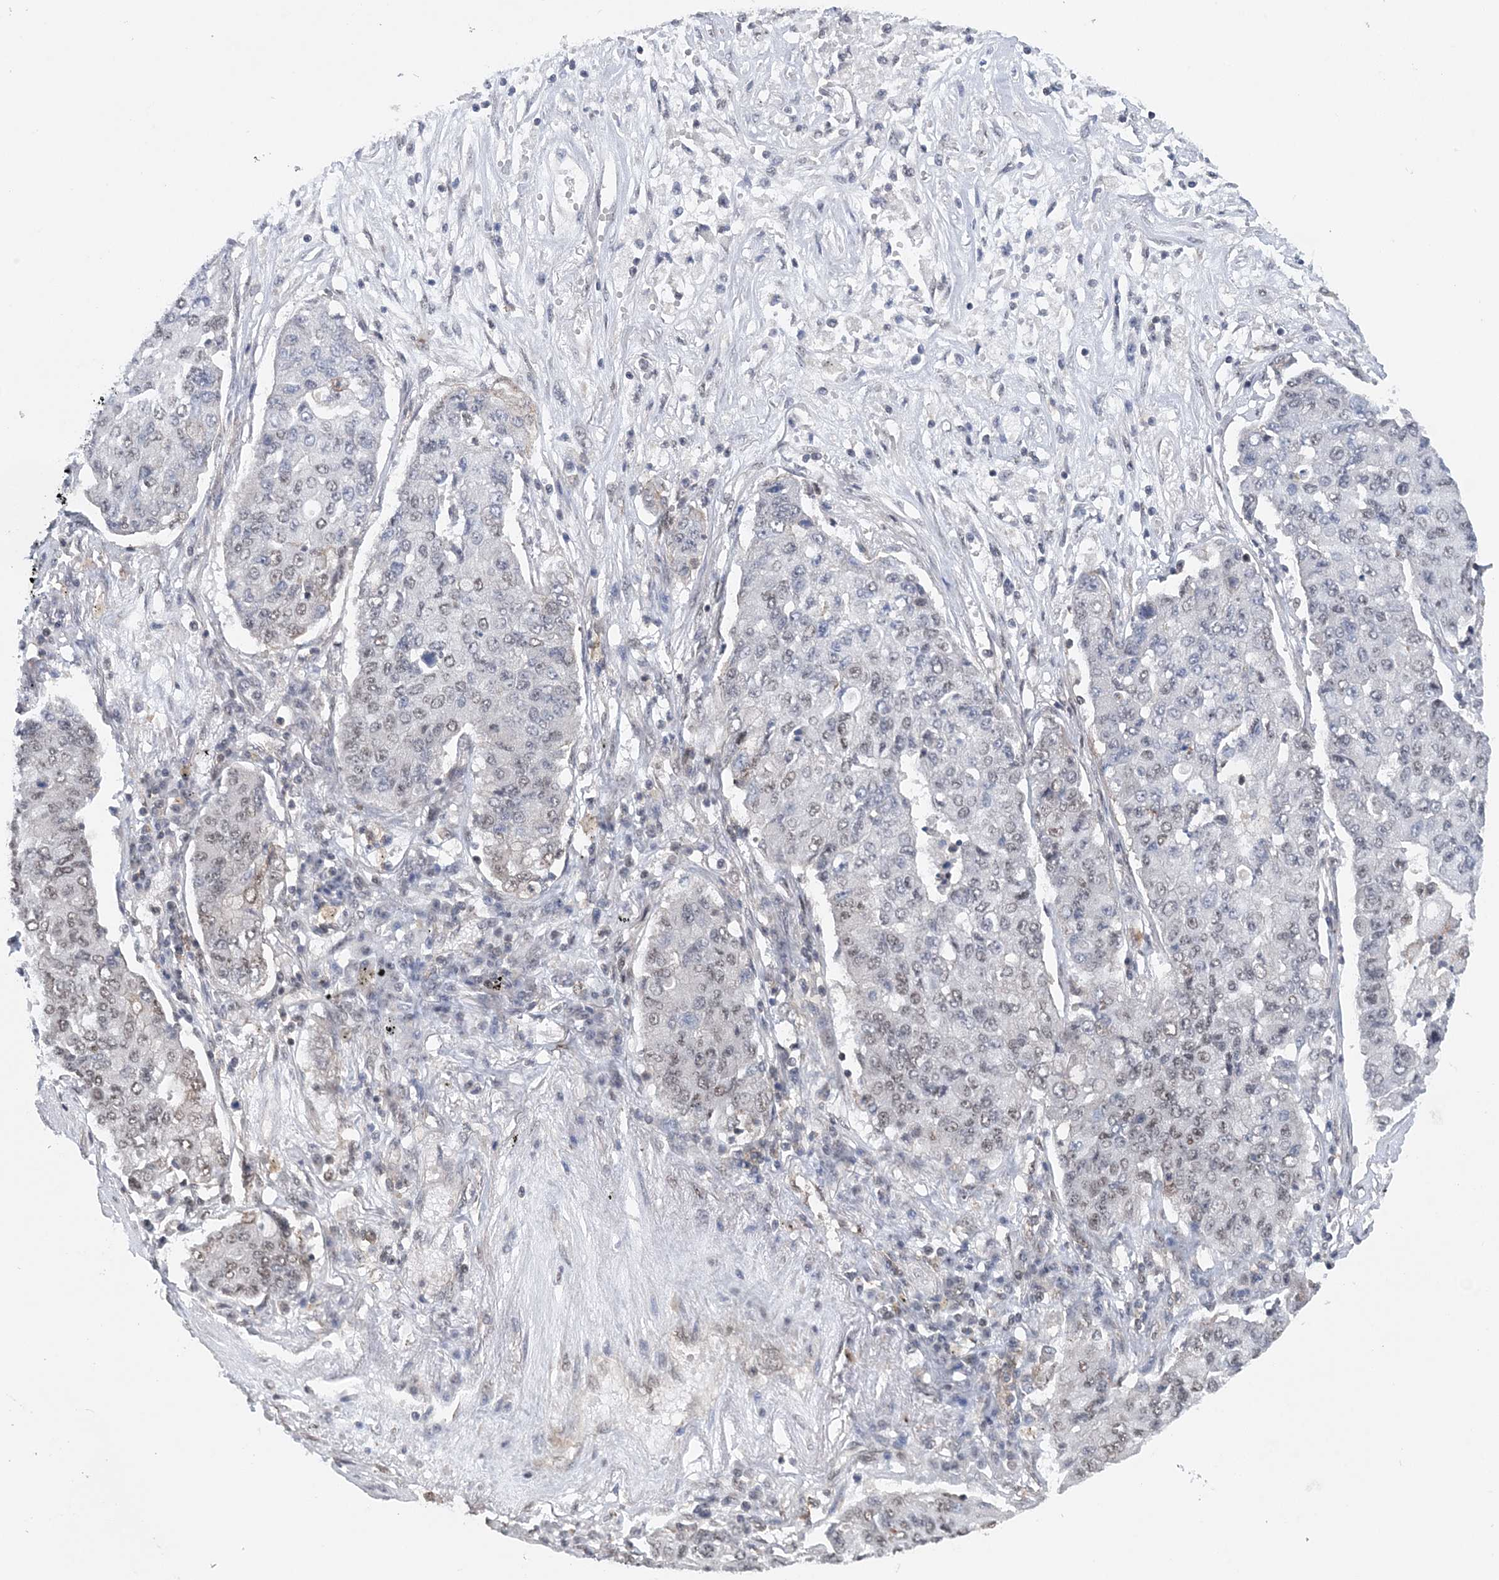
{"staining": {"intensity": "weak", "quantity": "<25%", "location": "nuclear"}, "tissue": "lung cancer", "cell_type": "Tumor cells", "image_type": "cancer", "snomed": [{"axis": "morphology", "description": "Squamous cell carcinoma, NOS"}, {"axis": "topography", "description": "Lung"}], "caption": "Tumor cells show no significant protein expression in lung squamous cell carcinoma. (DAB (3,3'-diaminobenzidine) IHC visualized using brightfield microscopy, high magnification).", "gene": "CCDC152", "patient": {"sex": "male", "age": 74}}